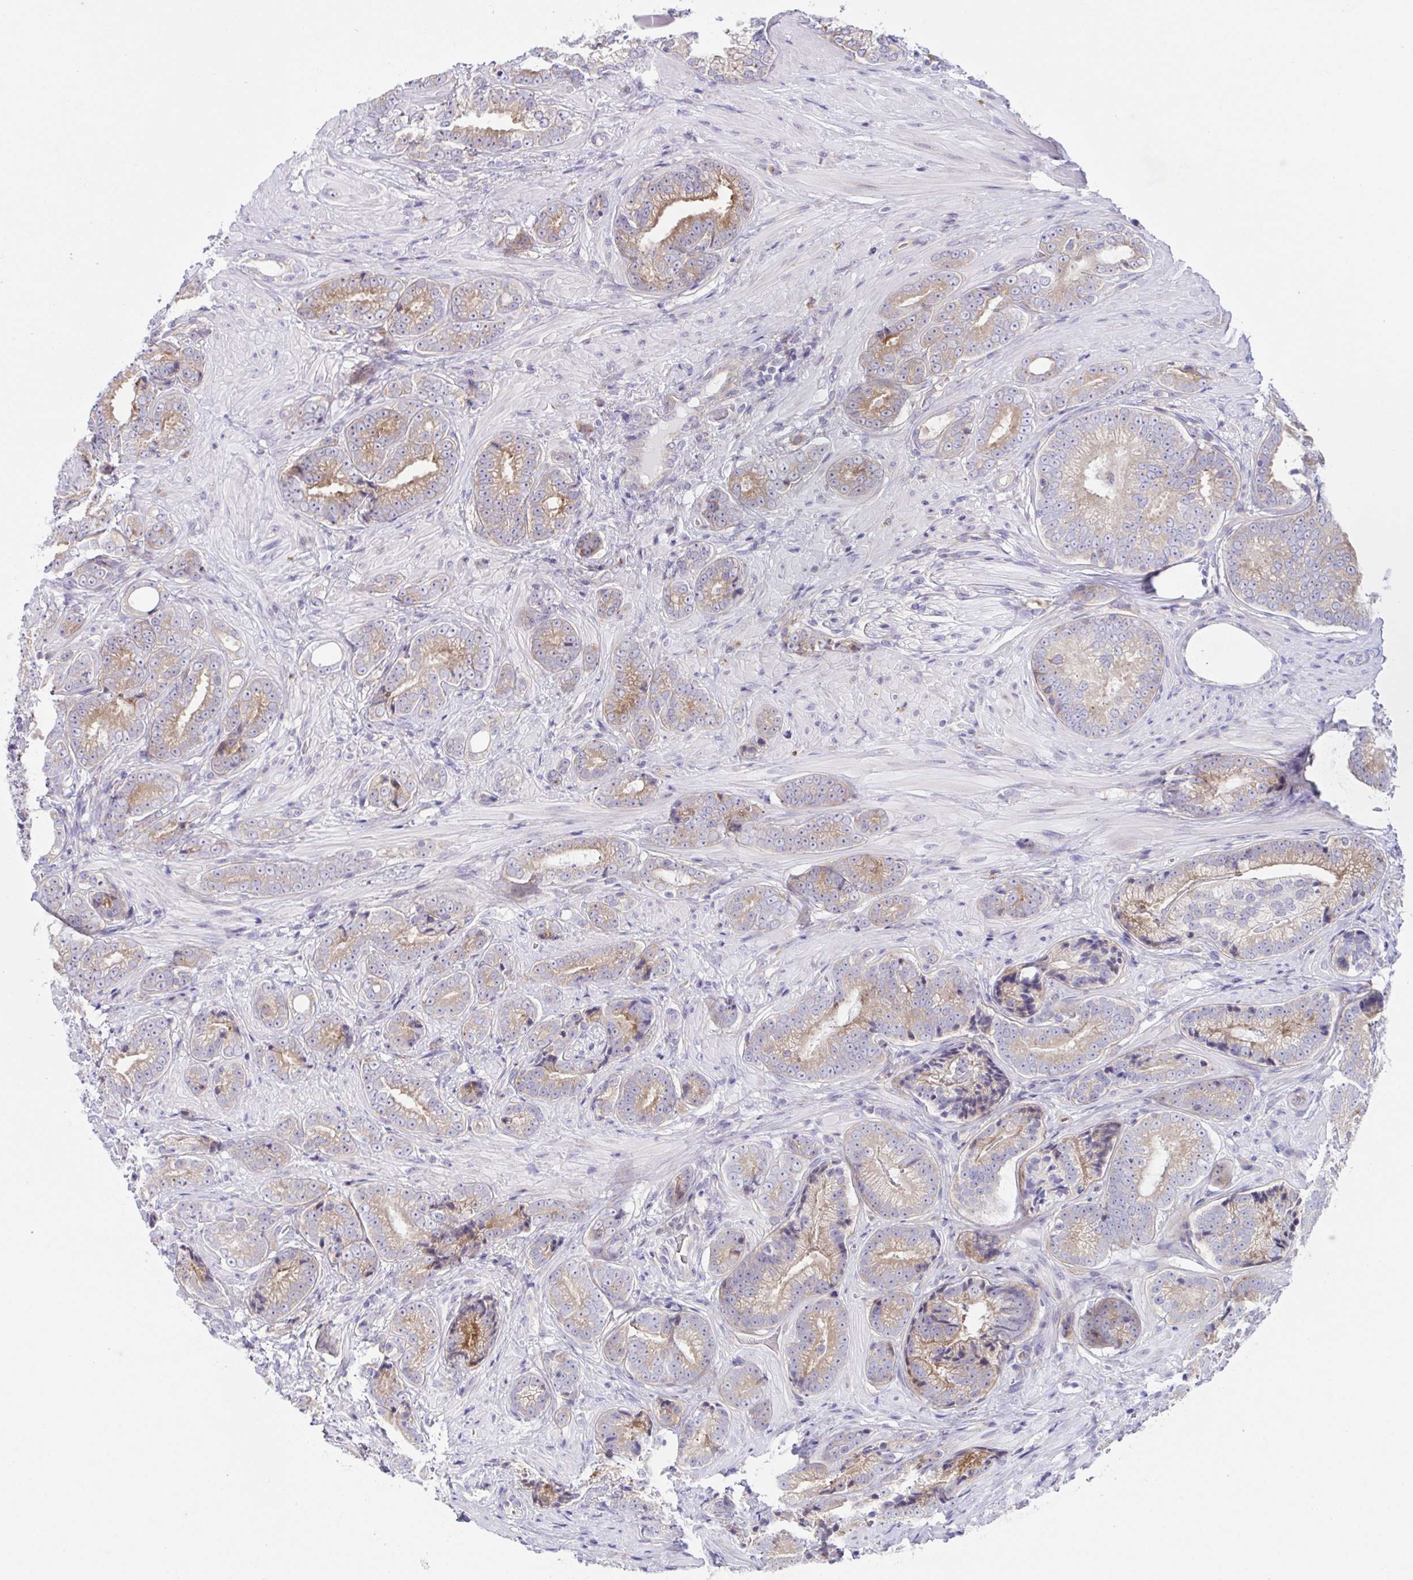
{"staining": {"intensity": "moderate", "quantity": ">75%", "location": "cytoplasmic/membranous"}, "tissue": "prostate cancer", "cell_type": "Tumor cells", "image_type": "cancer", "snomed": [{"axis": "morphology", "description": "Adenocarcinoma, Low grade"}, {"axis": "topography", "description": "Prostate"}], "caption": "The histopathology image displays staining of low-grade adenocarcinoma (prostate), revealing moderate cytoplasmic/membranous protein staining (brown color) within tumor cells. (IHC, brightfield microscopy, high magnification).", "gene": "FAU", "patient": {"sex": "male", "age": 61}}